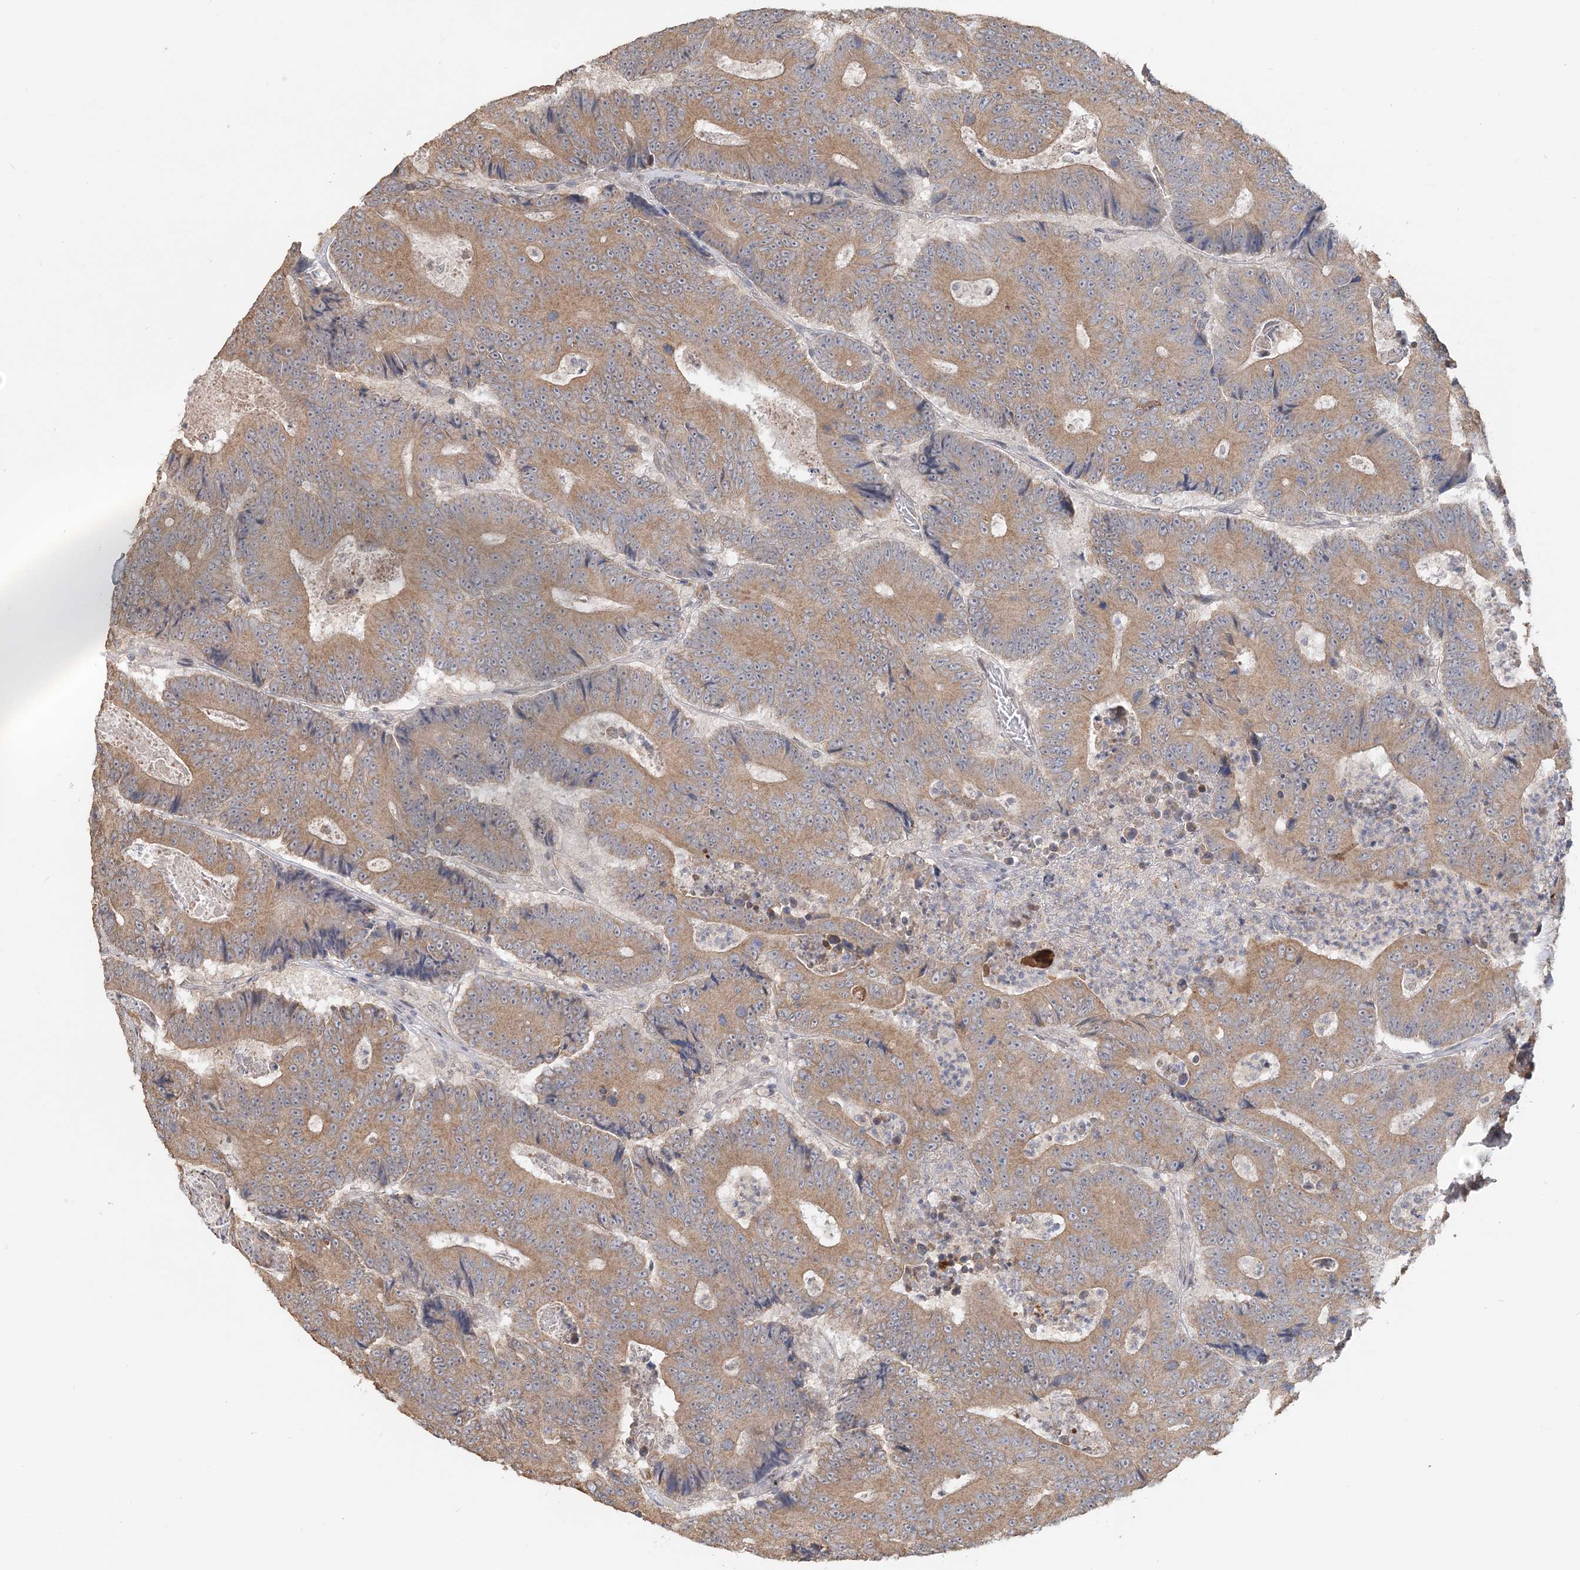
{"staining": {"intensity": "moderate", "quantity": ">75%", "location": "cytoplasmic/membranous"}, "tissue": "colorectal cancer", "cell_type": "Tumor cells", "image_type": "cancer", "snomed": [{"axis": "morphology", "description": "Adenocarcinoma, NOS"}, {"axis": "topography", "description": "Colon"}], "caption": "High-power microscopy captured an immunohistochemistry (IHC) photomicrograph of colorectal cancer, revealing moderate cytoplasmic/membranous positivity in about >75% of tumor cells.", "gene": "FBXO38", "patient": {"sex": "male", "age": 83}}